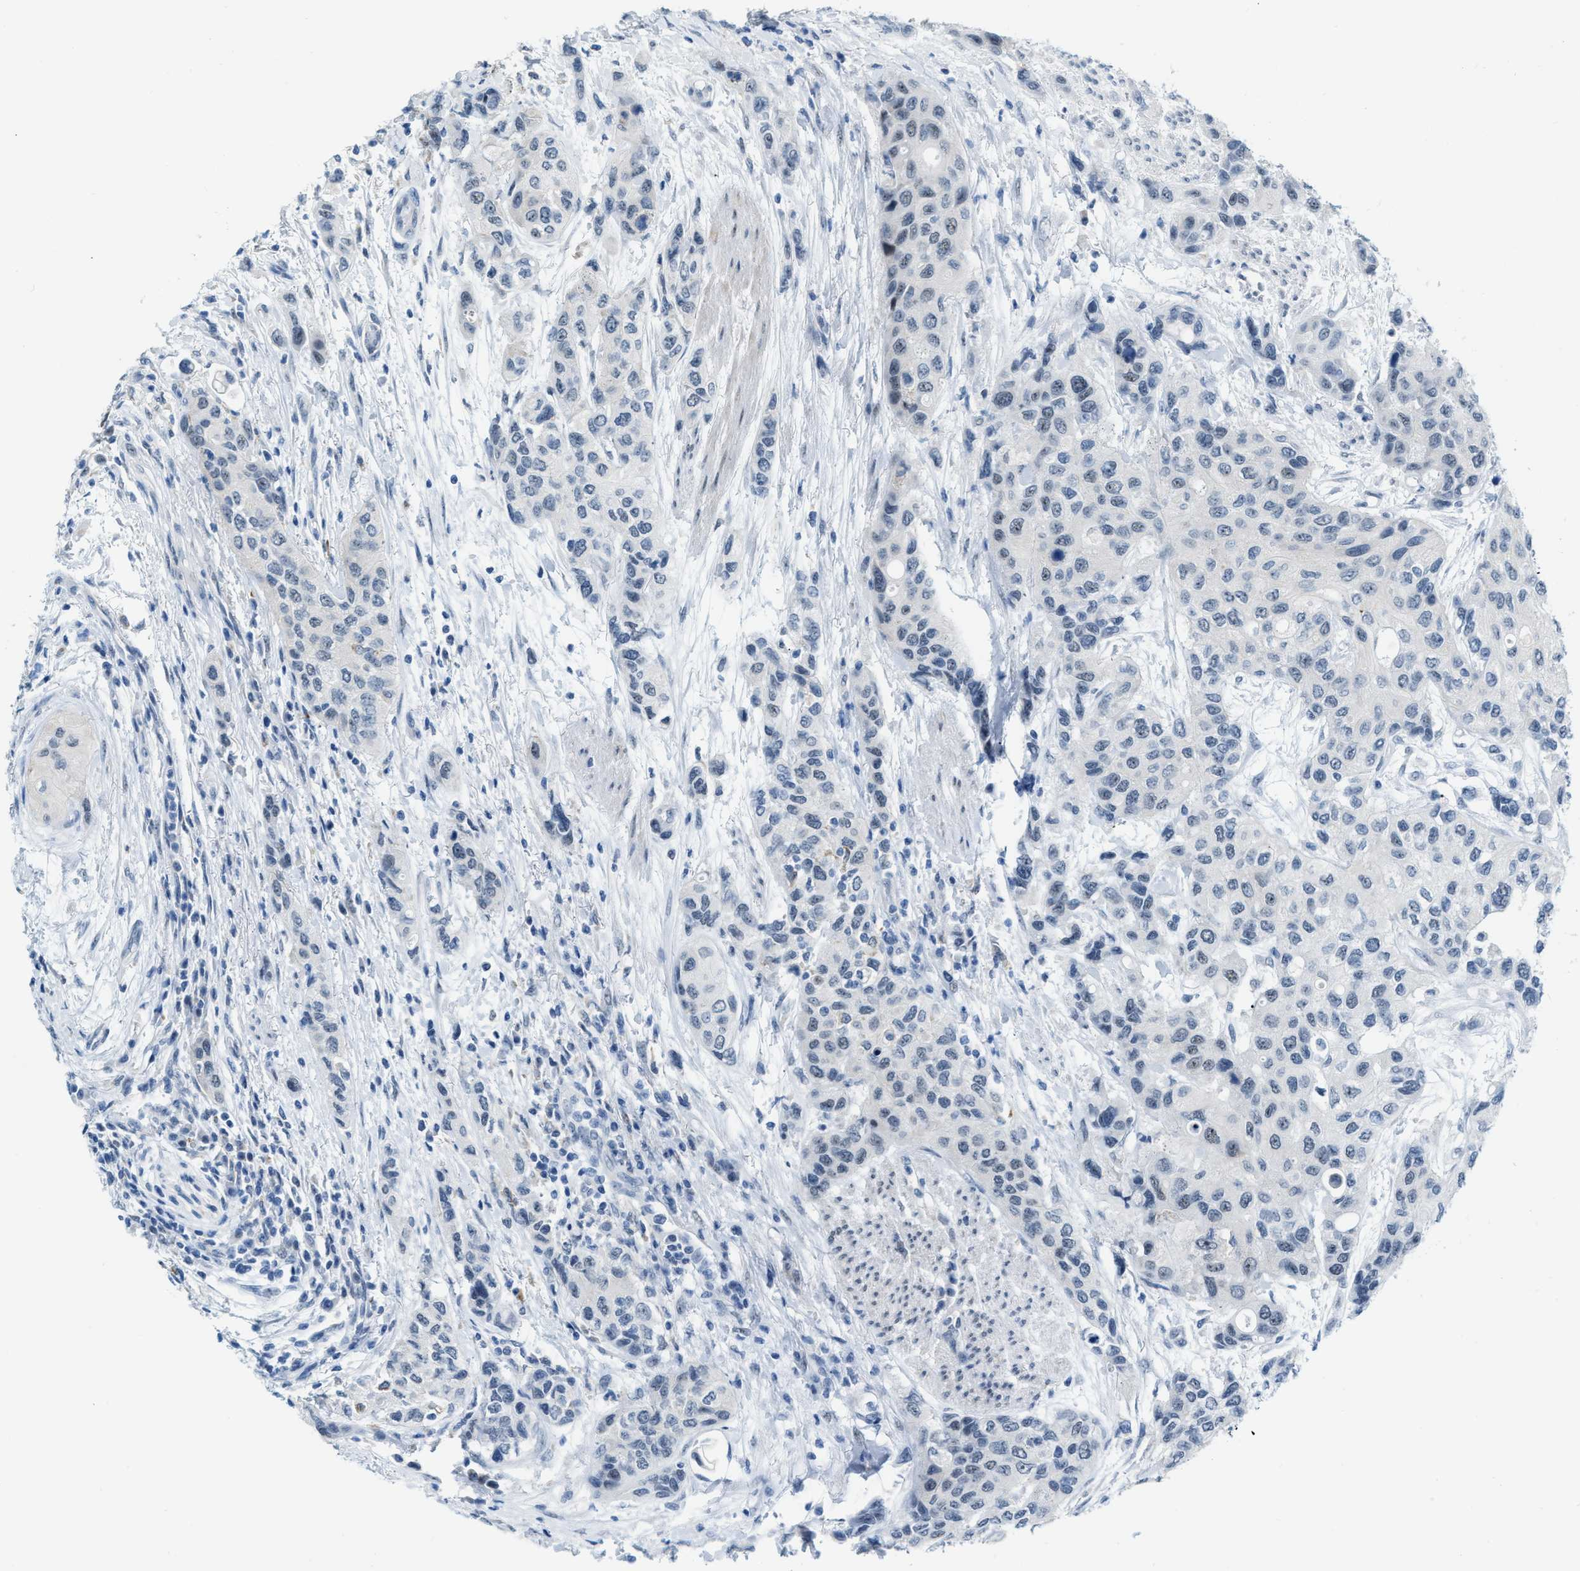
{"staining": {"intensity": "negative", "quantity": "none", "location": "none"}, "tissue": "urothelial cancer", "cell_type": "Tumor cells", "image_type": "cancer", "snomed": [{"axis": "morphology", "description": "Urothelial carcinoma, High grade"}, {"axis": "topography", "description": "Urinary bladder"}], "caption": "Tumor cells show no significant expression in urothelial carcinoma (high-grade).", "gene": "PHRF1", "patient": {"sex": "female", "age": 56}}